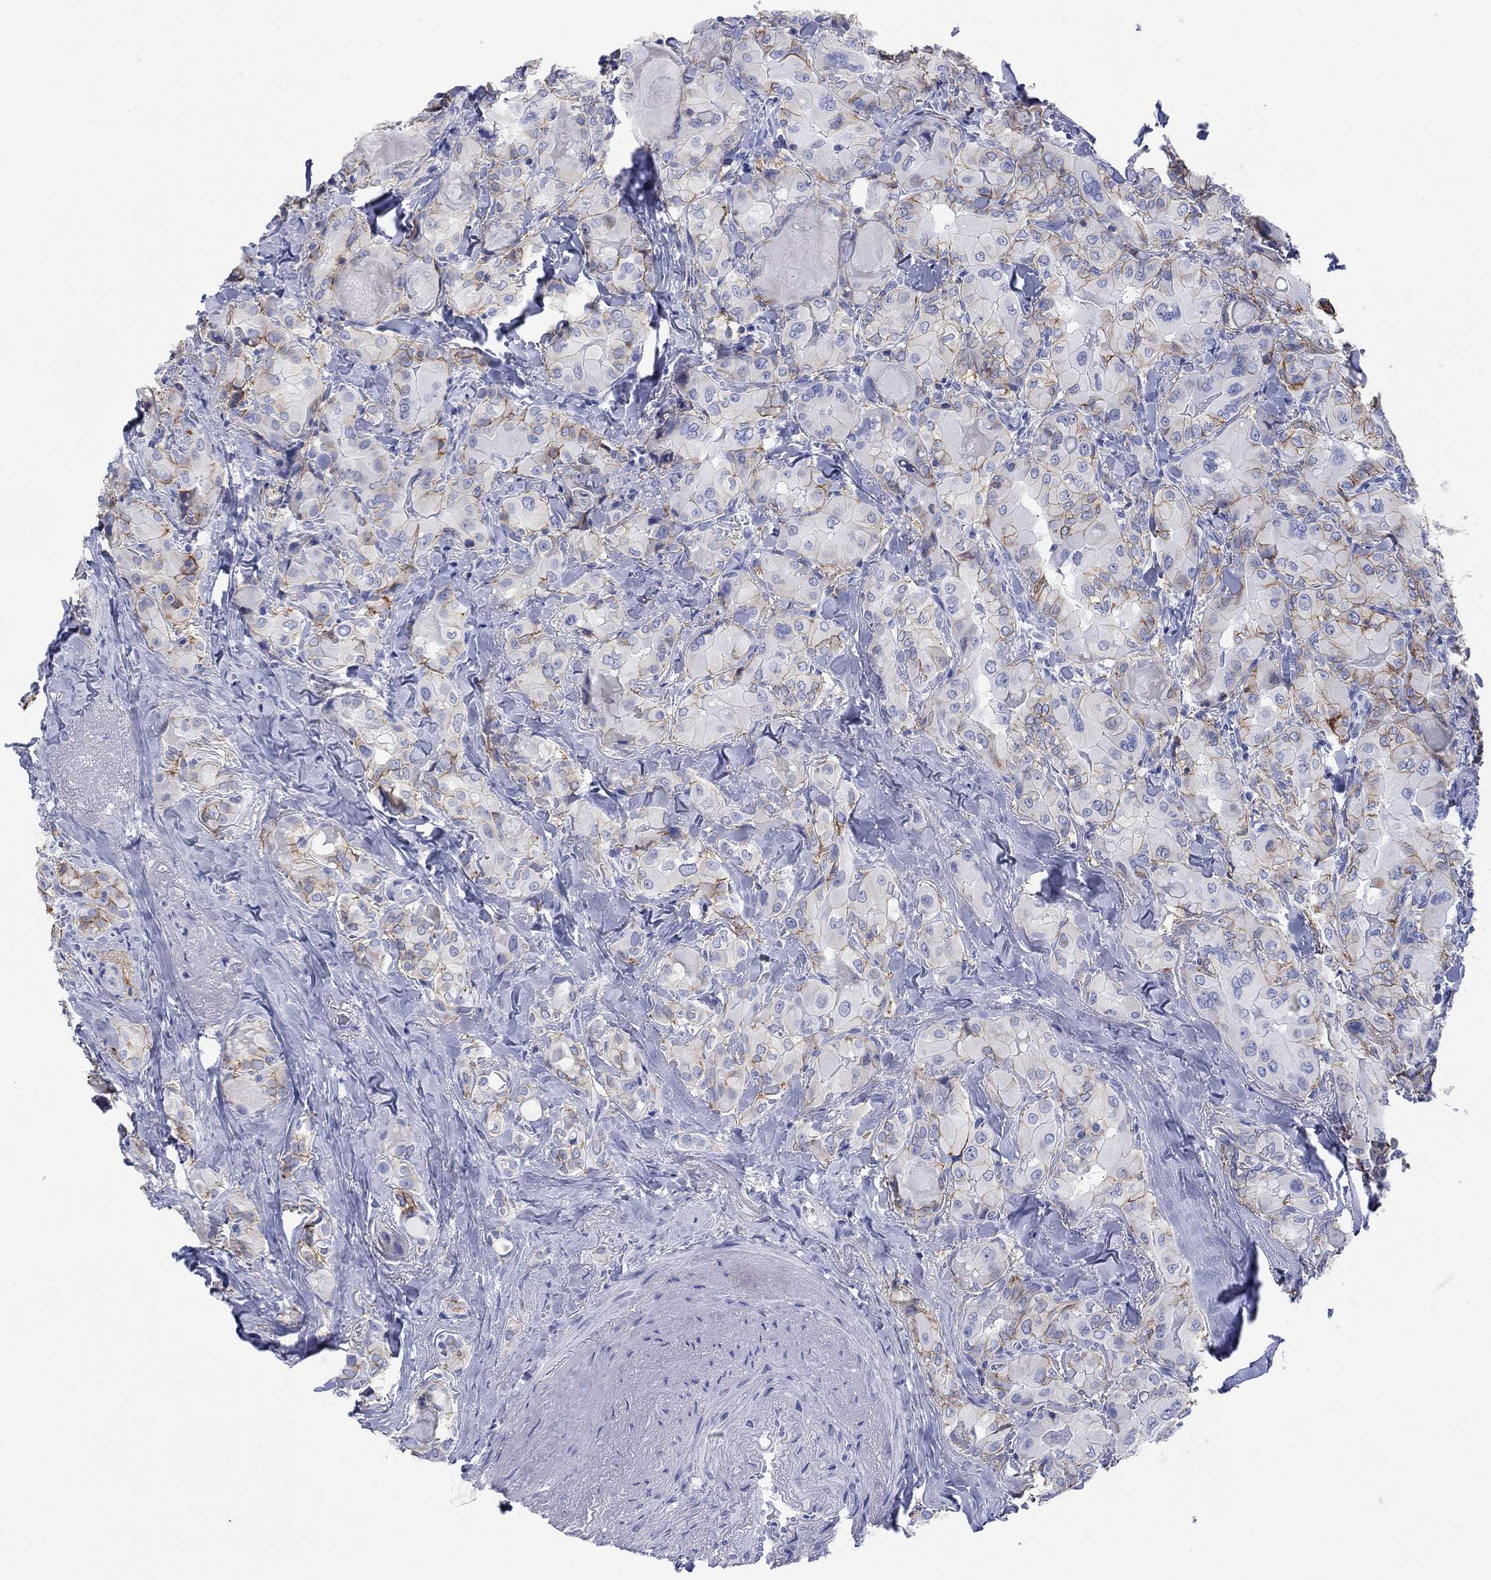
{"staining": {"intensity": "strong", "quantity": "25%-75%", "location": "cytoplasmic/membranous"}, "tissue": "thyroid cancer", "cell_type": "Tumor cells", "image_type": "cancer", "snomed": [{"axis": "morphology", "description": "Normal tissue, NOS"}, {"axis": "morphology", "description": "Papillary adenocarcinoma, NOS"}, {"axis": "topography", "description": "Thyroid gland"}], "caption": "Brown immunohistochemical staining in papillary adenocarcinoma (thyroid) demonstrates strong cytoplasmic/membranous staining in approximately 25%-75% of tumor cells.", "gene": "ATP1B1", "patient": {"sex": "female", "age": 66}}